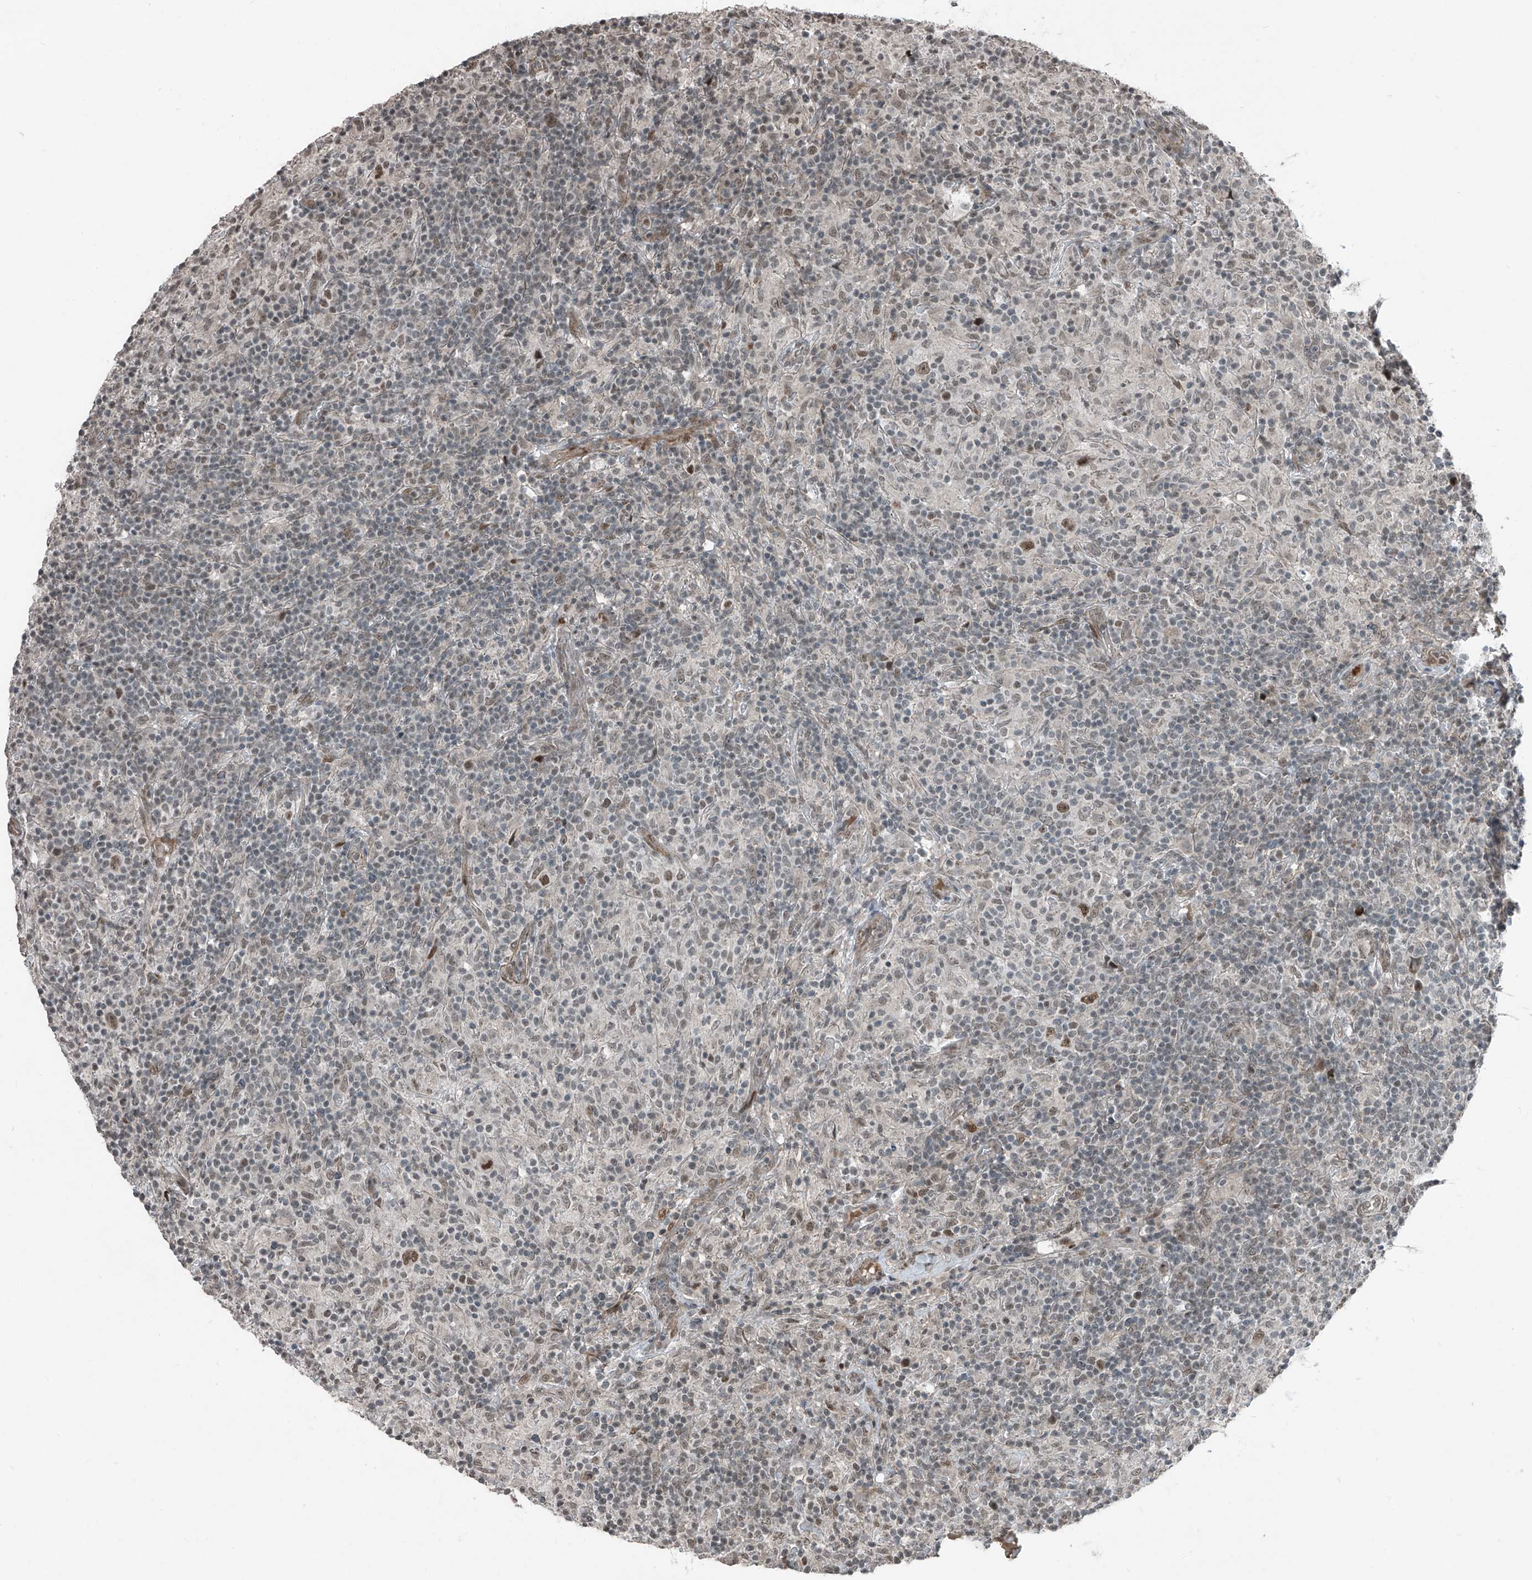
{"staining": {"intensity": "moderate", "quantity": ">75%", "location": "nuclear"}, "tissue": "lymphoma", "cell_type": "Tumor cells", "image_type": "cancer", "snomed": [{"axis": "morphology", "description": "Hodgkin's disease, NOS"}, {"axis": "topography", "description": "Lymph node"}], "caption": "Protein analysis of Hodgkin's disease tissue reveals moderate nuclear positivity in about >75% of tumor cells.", "gene": "ZNF570", "patient": {"sex": "male", "age": 70}}